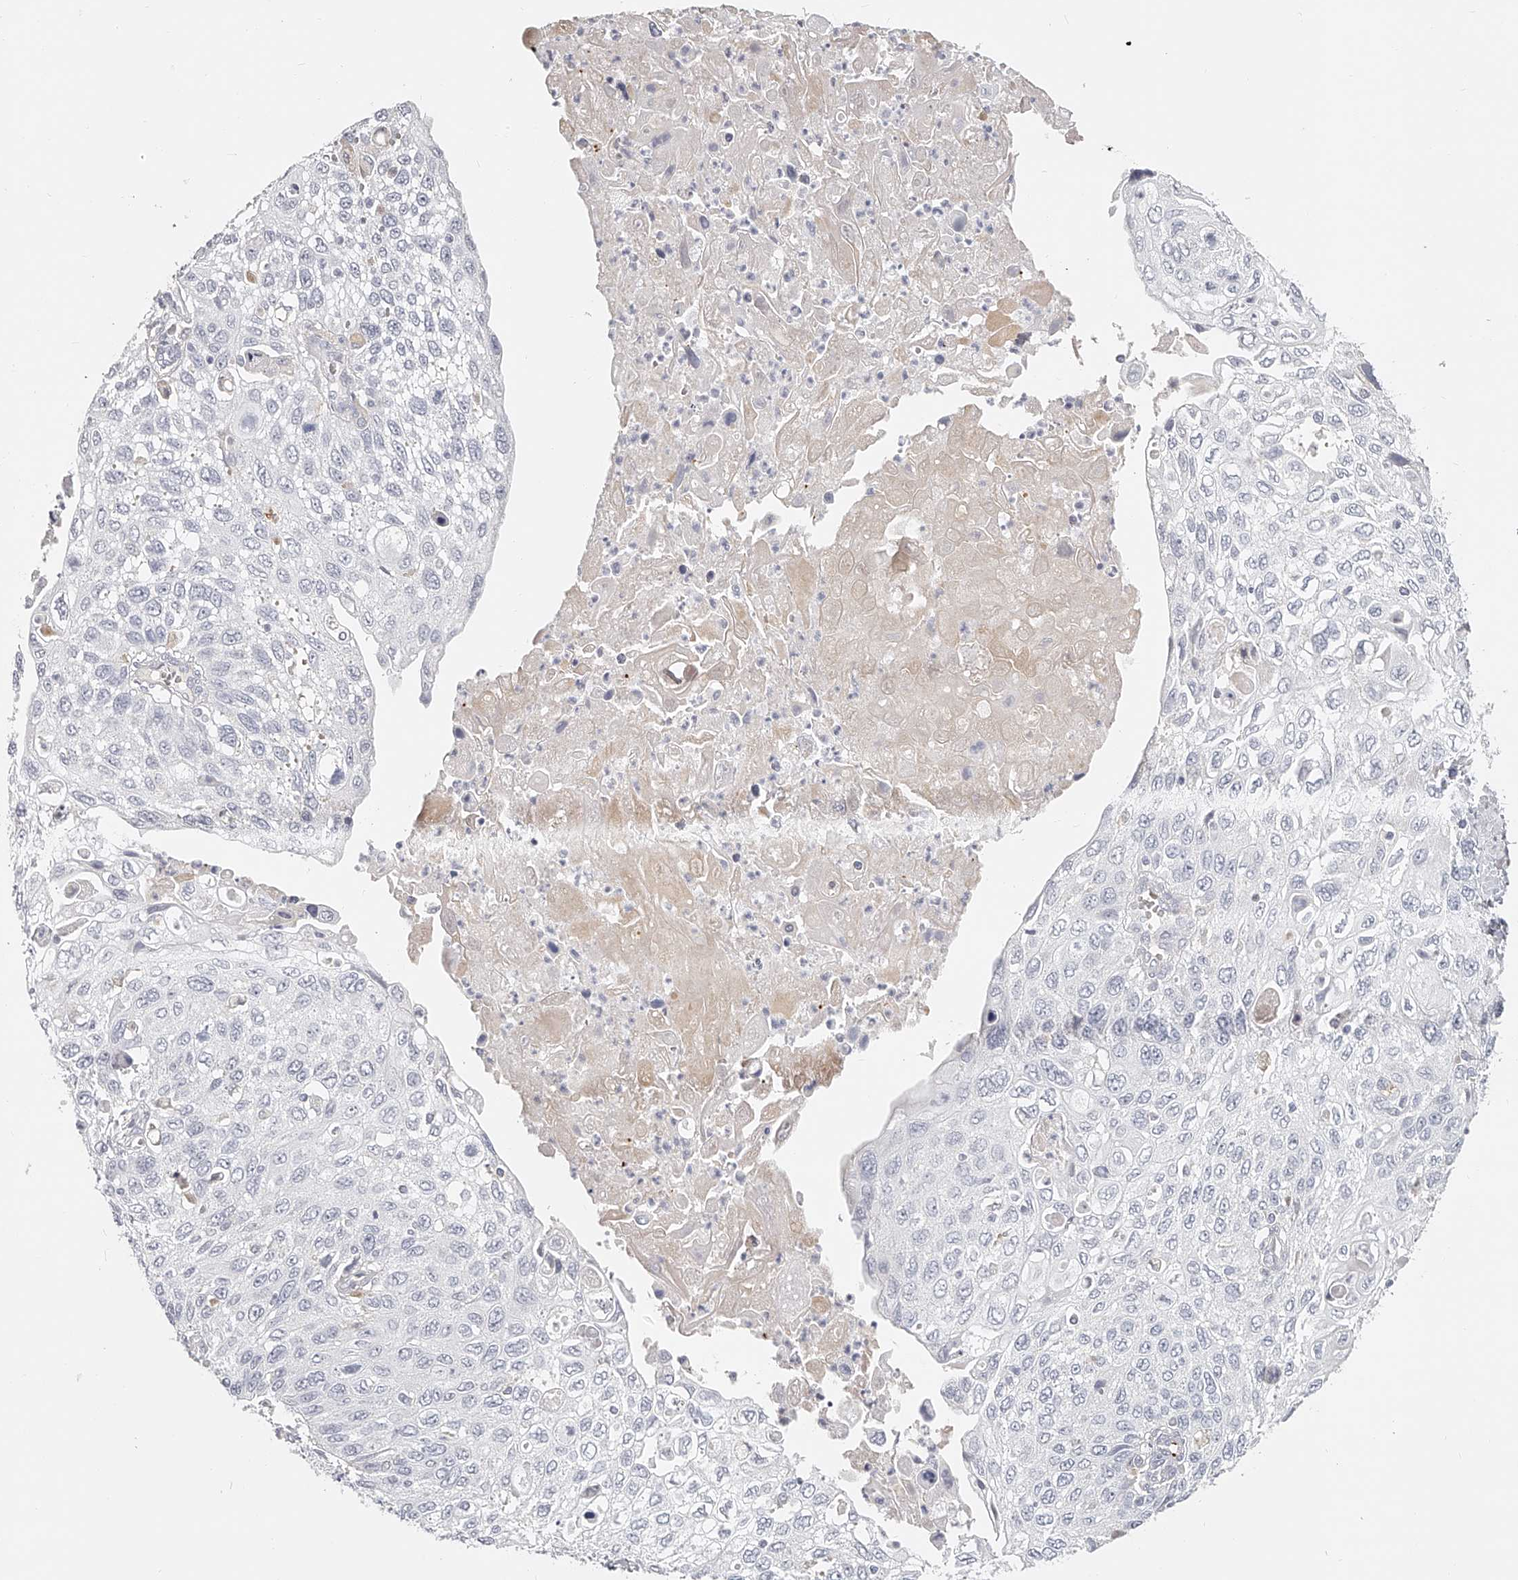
{"staining": {"intensity": "negative", "quantity": "none", "location": "none"}, "tissue": "cervical cancer", "cell_type": "Tumor cells", "image_type": "cancer", "snomed": [{"axis": "morphology", "description": "Squamous cell carcinoma, NOS"}, {"axis": "topography", "description": "Cervix"}], "caption": "DAB immunohistochemical staining of cervical cancer (squamous cell carcinoma) shows no significant staining in tumor cells.", "gene": "ITGB3", "patient": {"sex": "female", "age": 70}}